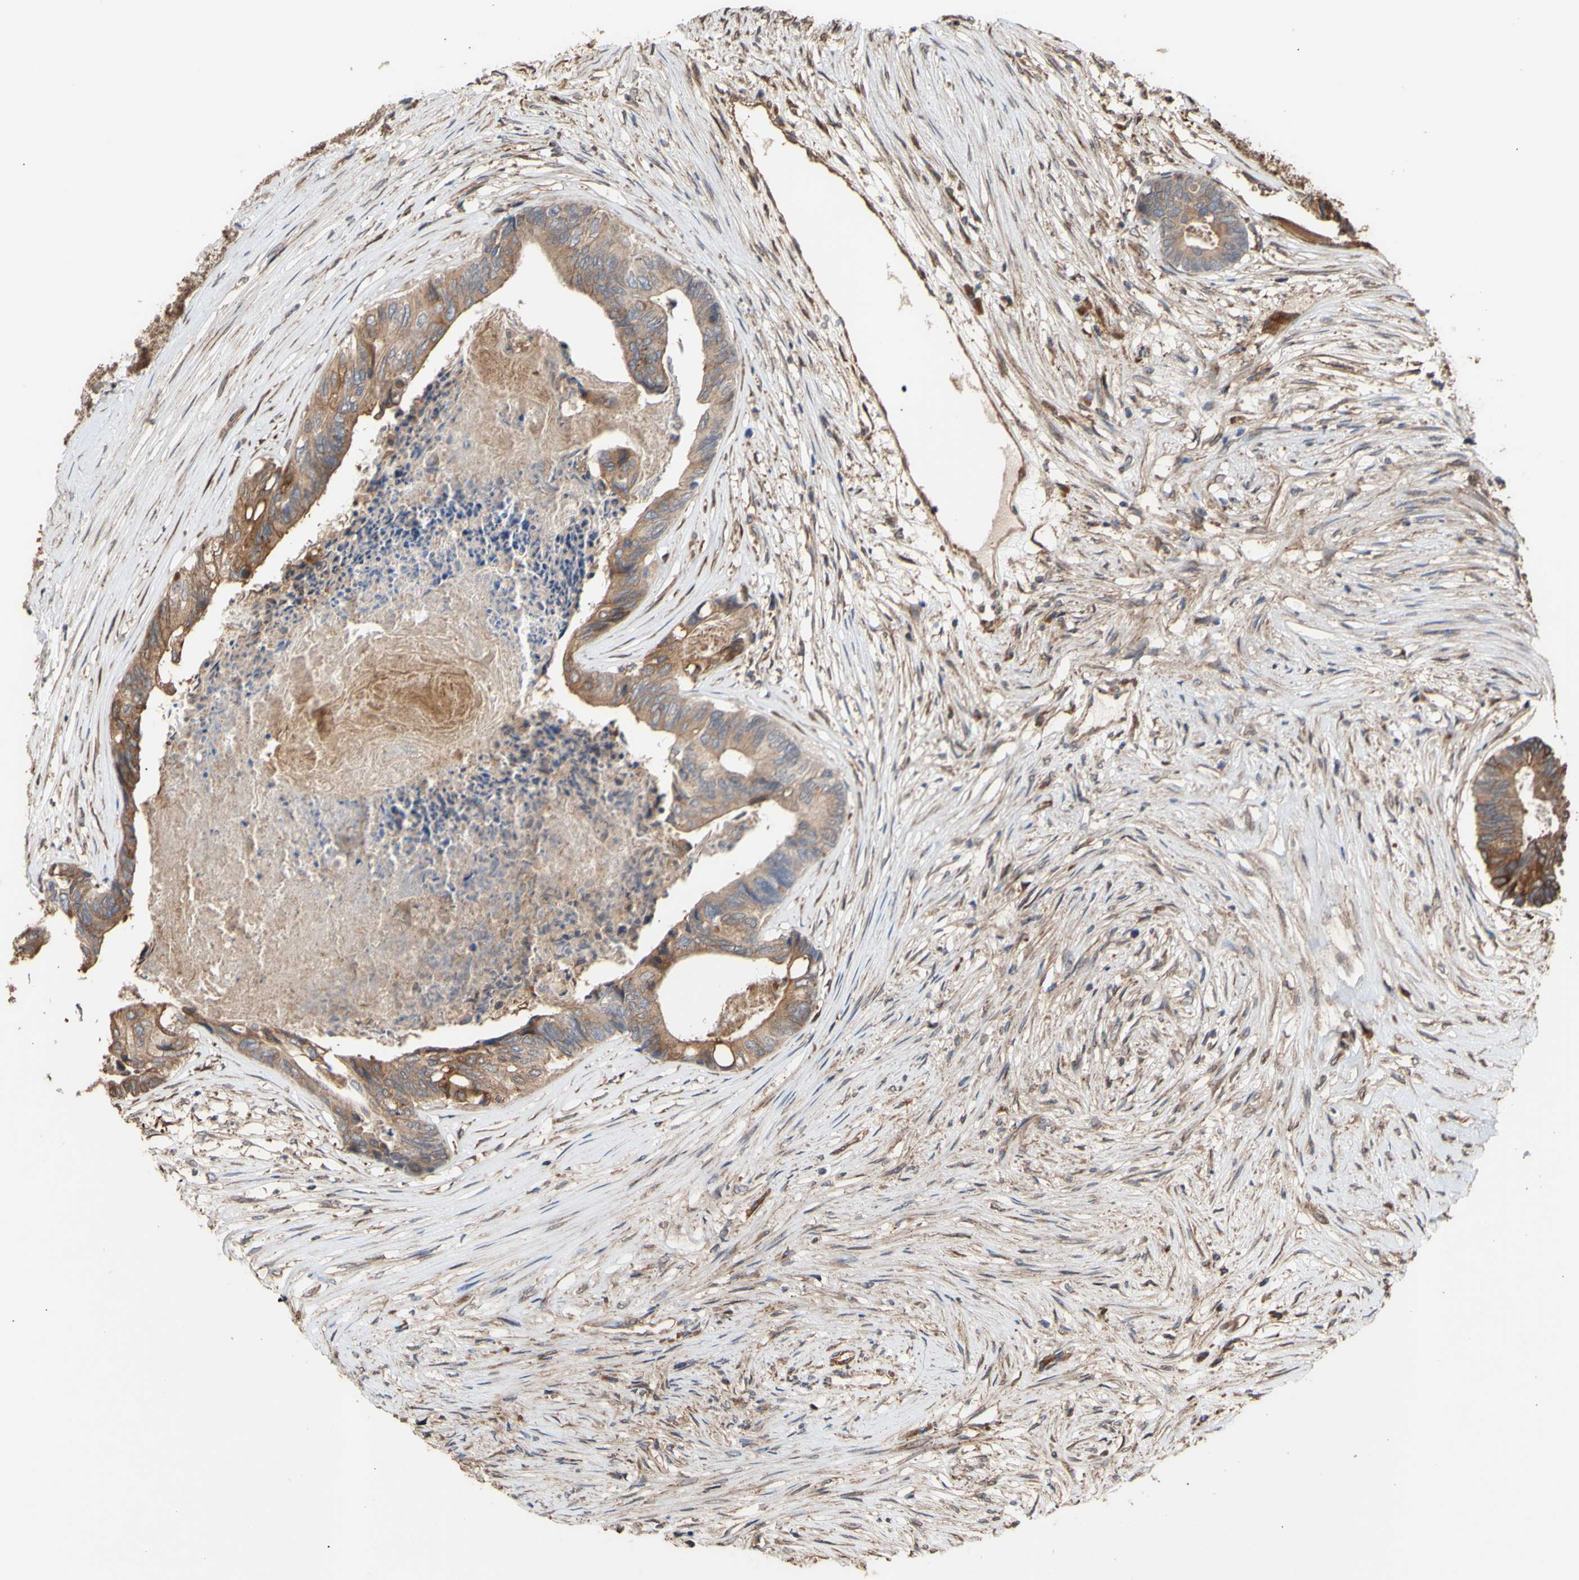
{"staining": {"intensity": "moderate", "quantity": ">75%", "location": "cytoplasmic/membranous"}, "tissue": "colorectal cancer", "cell_type": "Tumor cells", "image_type": "cancer", "snomed": [{"axis": "morphology", "description": "Adenocarcinoma, NOS"}, {"axis": "topography", "description": "Rectum"}], "caption": "High-power microscopy captured an immunohistochemistry image of colorectal cancer, revealing moderate cytoplasmic/membranous positivity in about >75% of tumor cells.", "gene": "NECTIN3", "patient": {"sex": "male", "age": 63}}